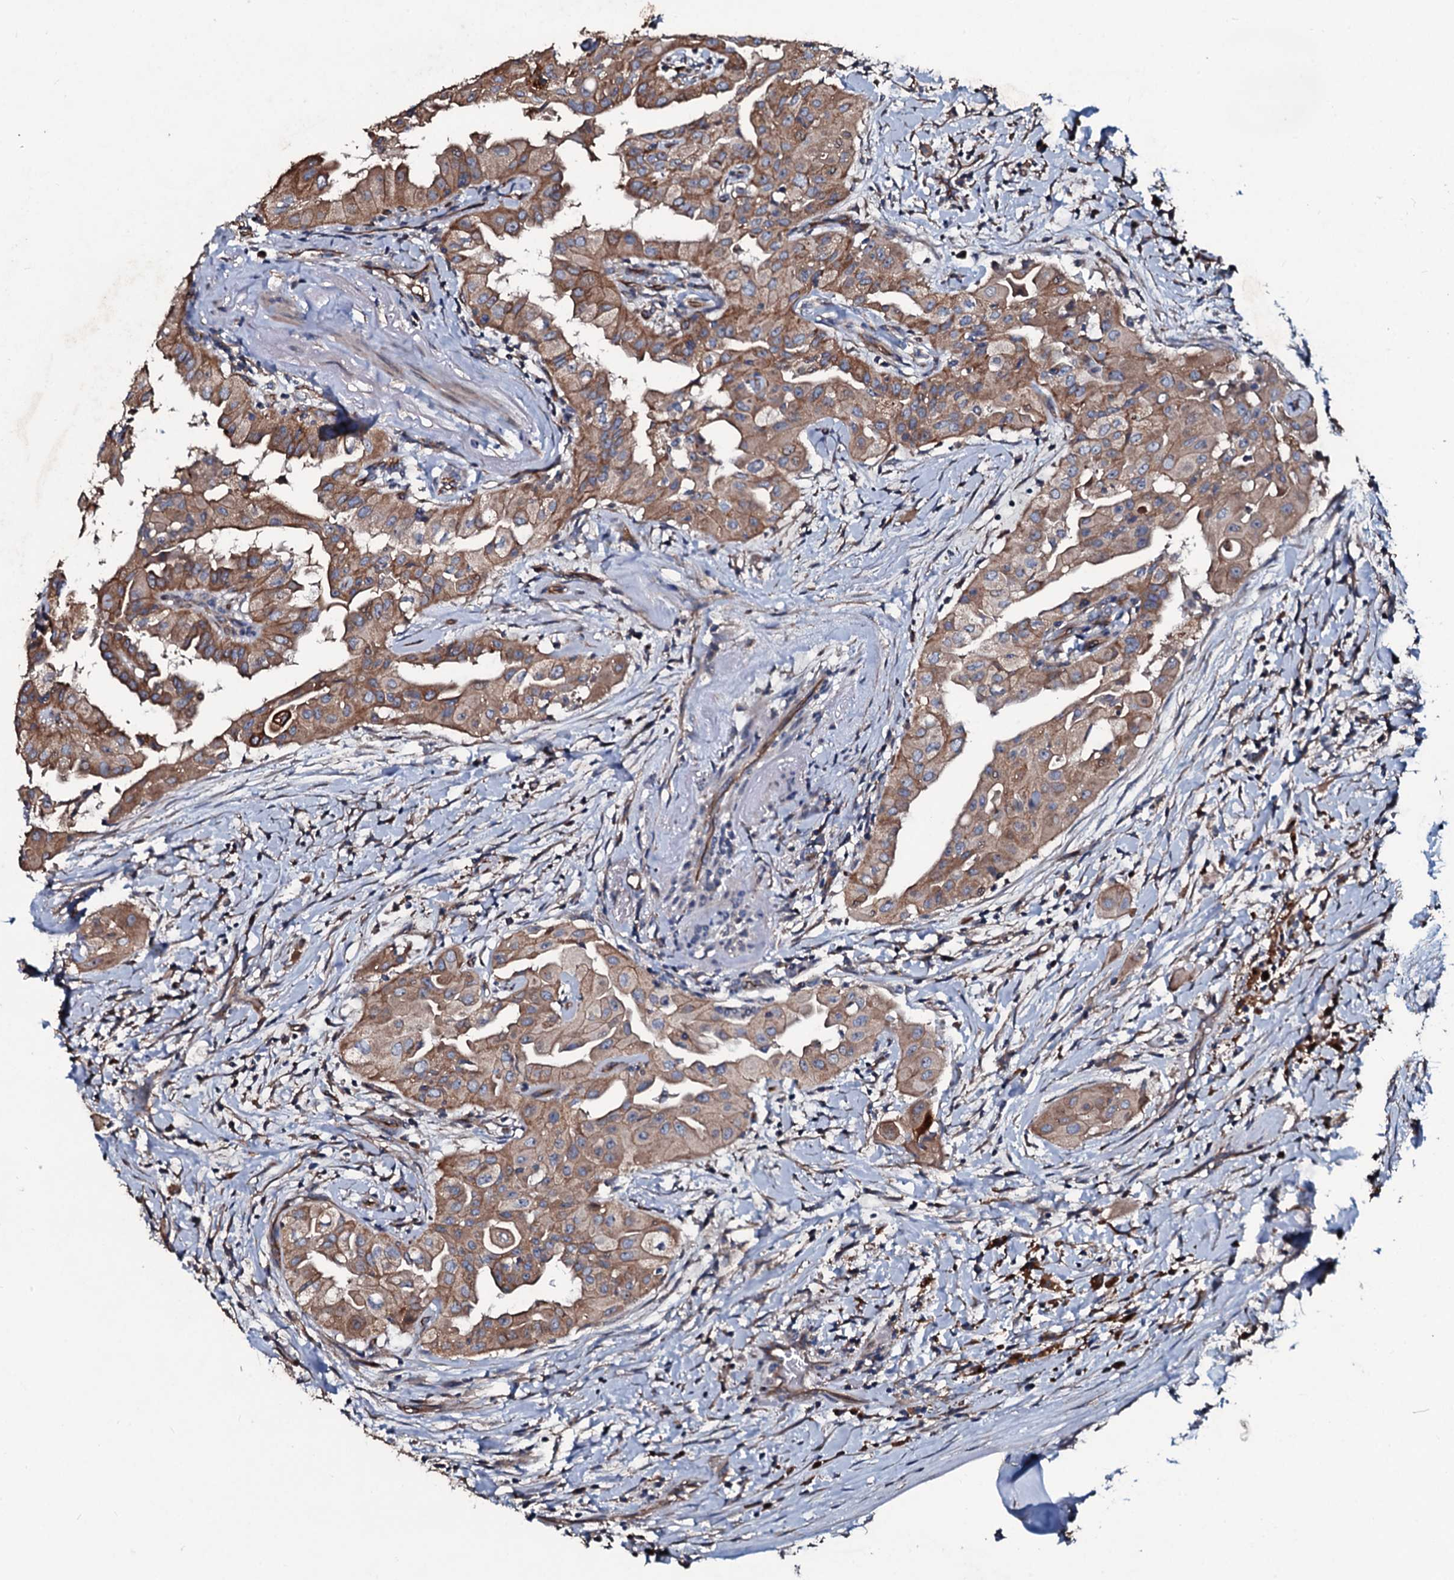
{"staining": {"intensity": "moderate", "quantity": ">75%", "location": "cytoplasmic/membranous"}, "tissue": "thyroid cancer", "cell_type": "Tumor cells", "image_type": "cancer", "snomed": [{"axis": "morphology", "description": "Papillary adenocarcinoma, NOS"}, {"axis": "topography", "description": "Thyroid gland"}], "caption": "Thyroid cancer stained for a protein shows moderate cytoplasmic/membranous positivity in tumor cells. (DAB IHC with brightfield microscopy, high magnification).", "gene": "DMAC2", "patient": {"sex": "female", "age": 59}}